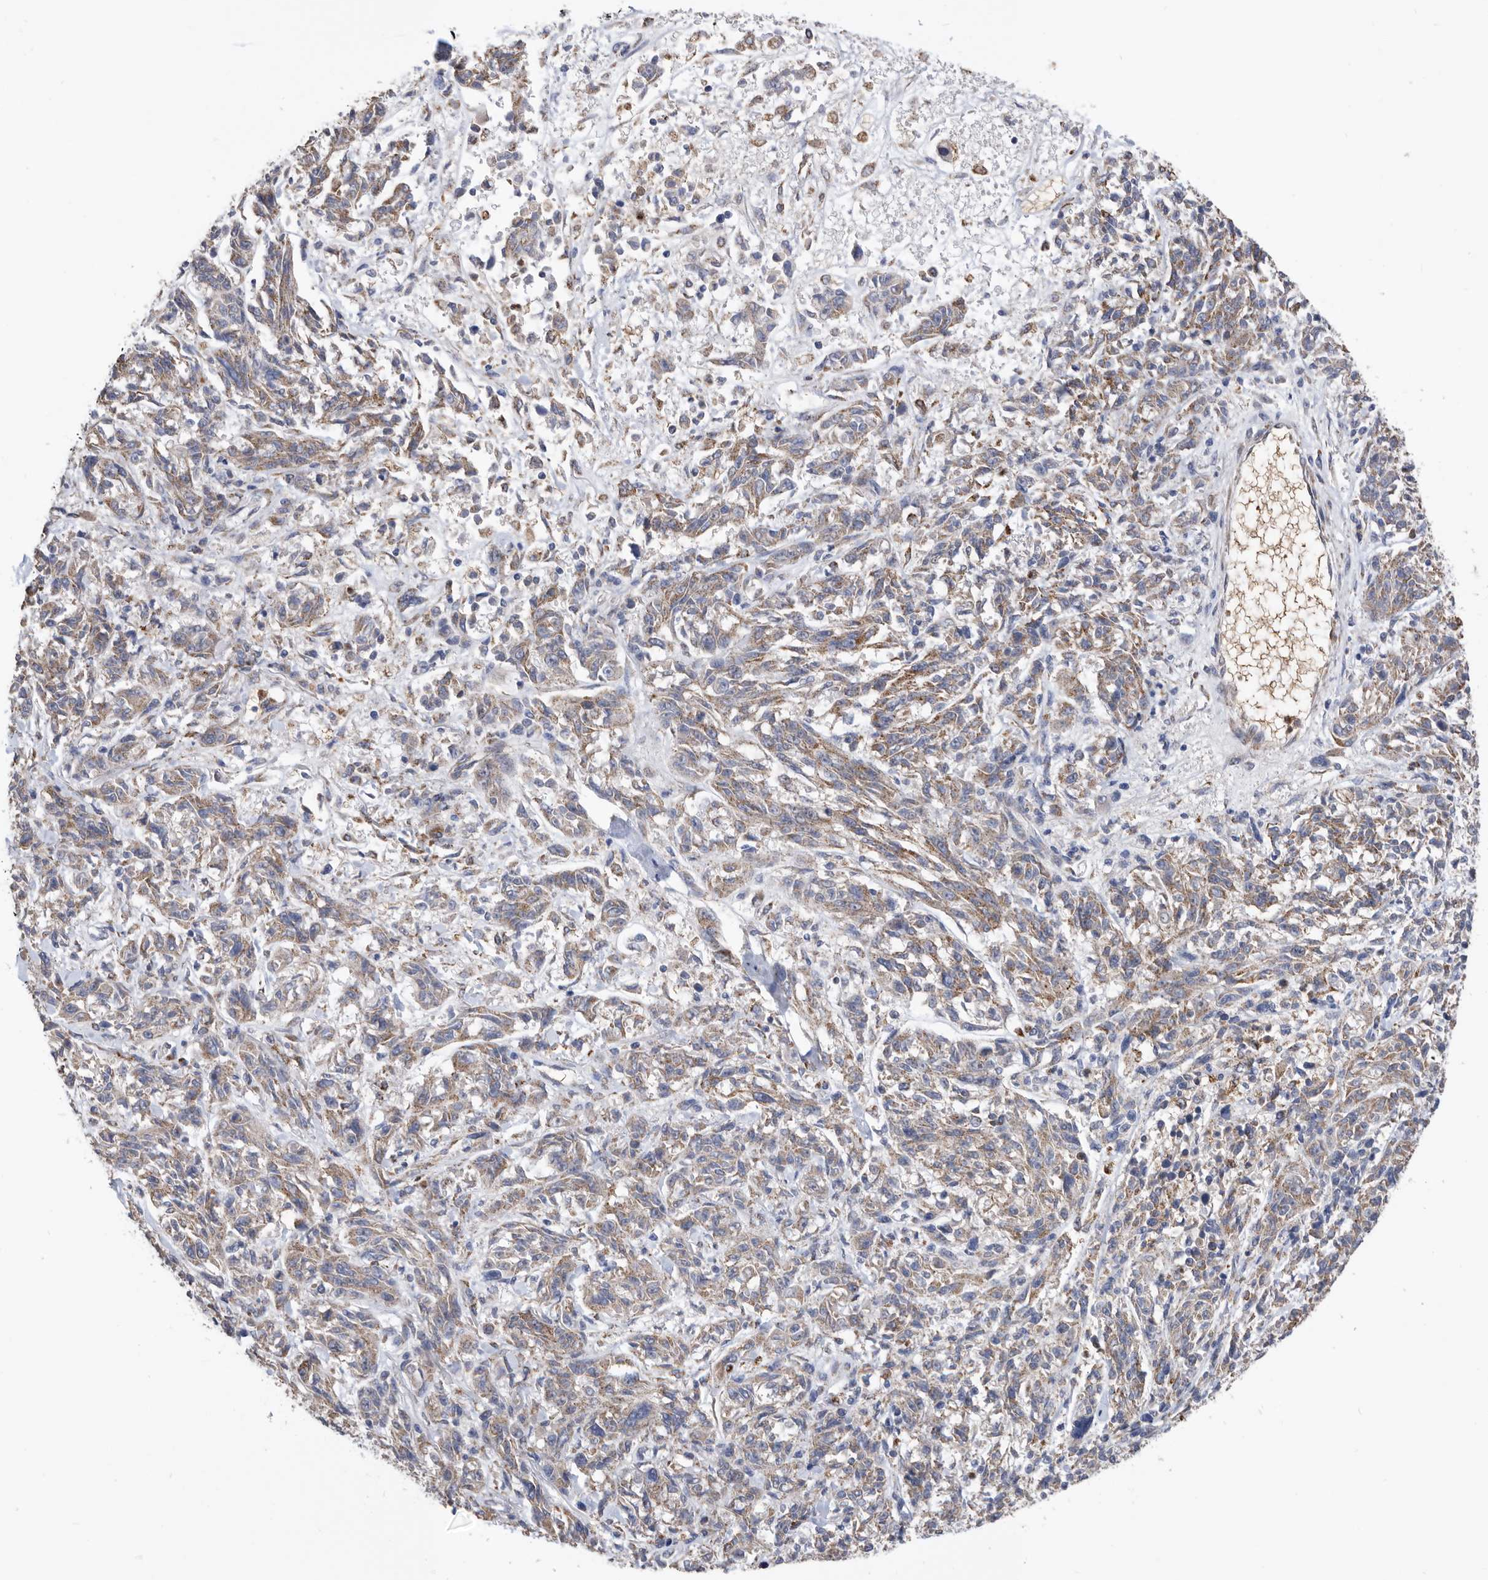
{"staining": {"intensity": "moderate", "quantity": ">75%", "location": "cytoplasmic/membranous"}, "tissue": "melanoma", "cell_type": "Tumor cells", "image_type": "cancer", "snomed": [{"axis": "morphology", "description": "Malignant melanoma, NOS"}, {"axis": "topography", "description": "Skin"}], "caption": "Immunohistochemistry (IHC) staining of melanoma, which reveals medium levels of moderate cytoplasmic/membranous staining in approximately >75% of tumor cells indicating moderate cytoplasmic/membranous protein staining. The staining was performed using DAB (3,3'-diaminobenzidine) (brown) for protein detection and nuclei were counterstained in hematoxylin (blue).", "gene": "CRISPLD2", "patient": {"sex": "male", "age": 53}}